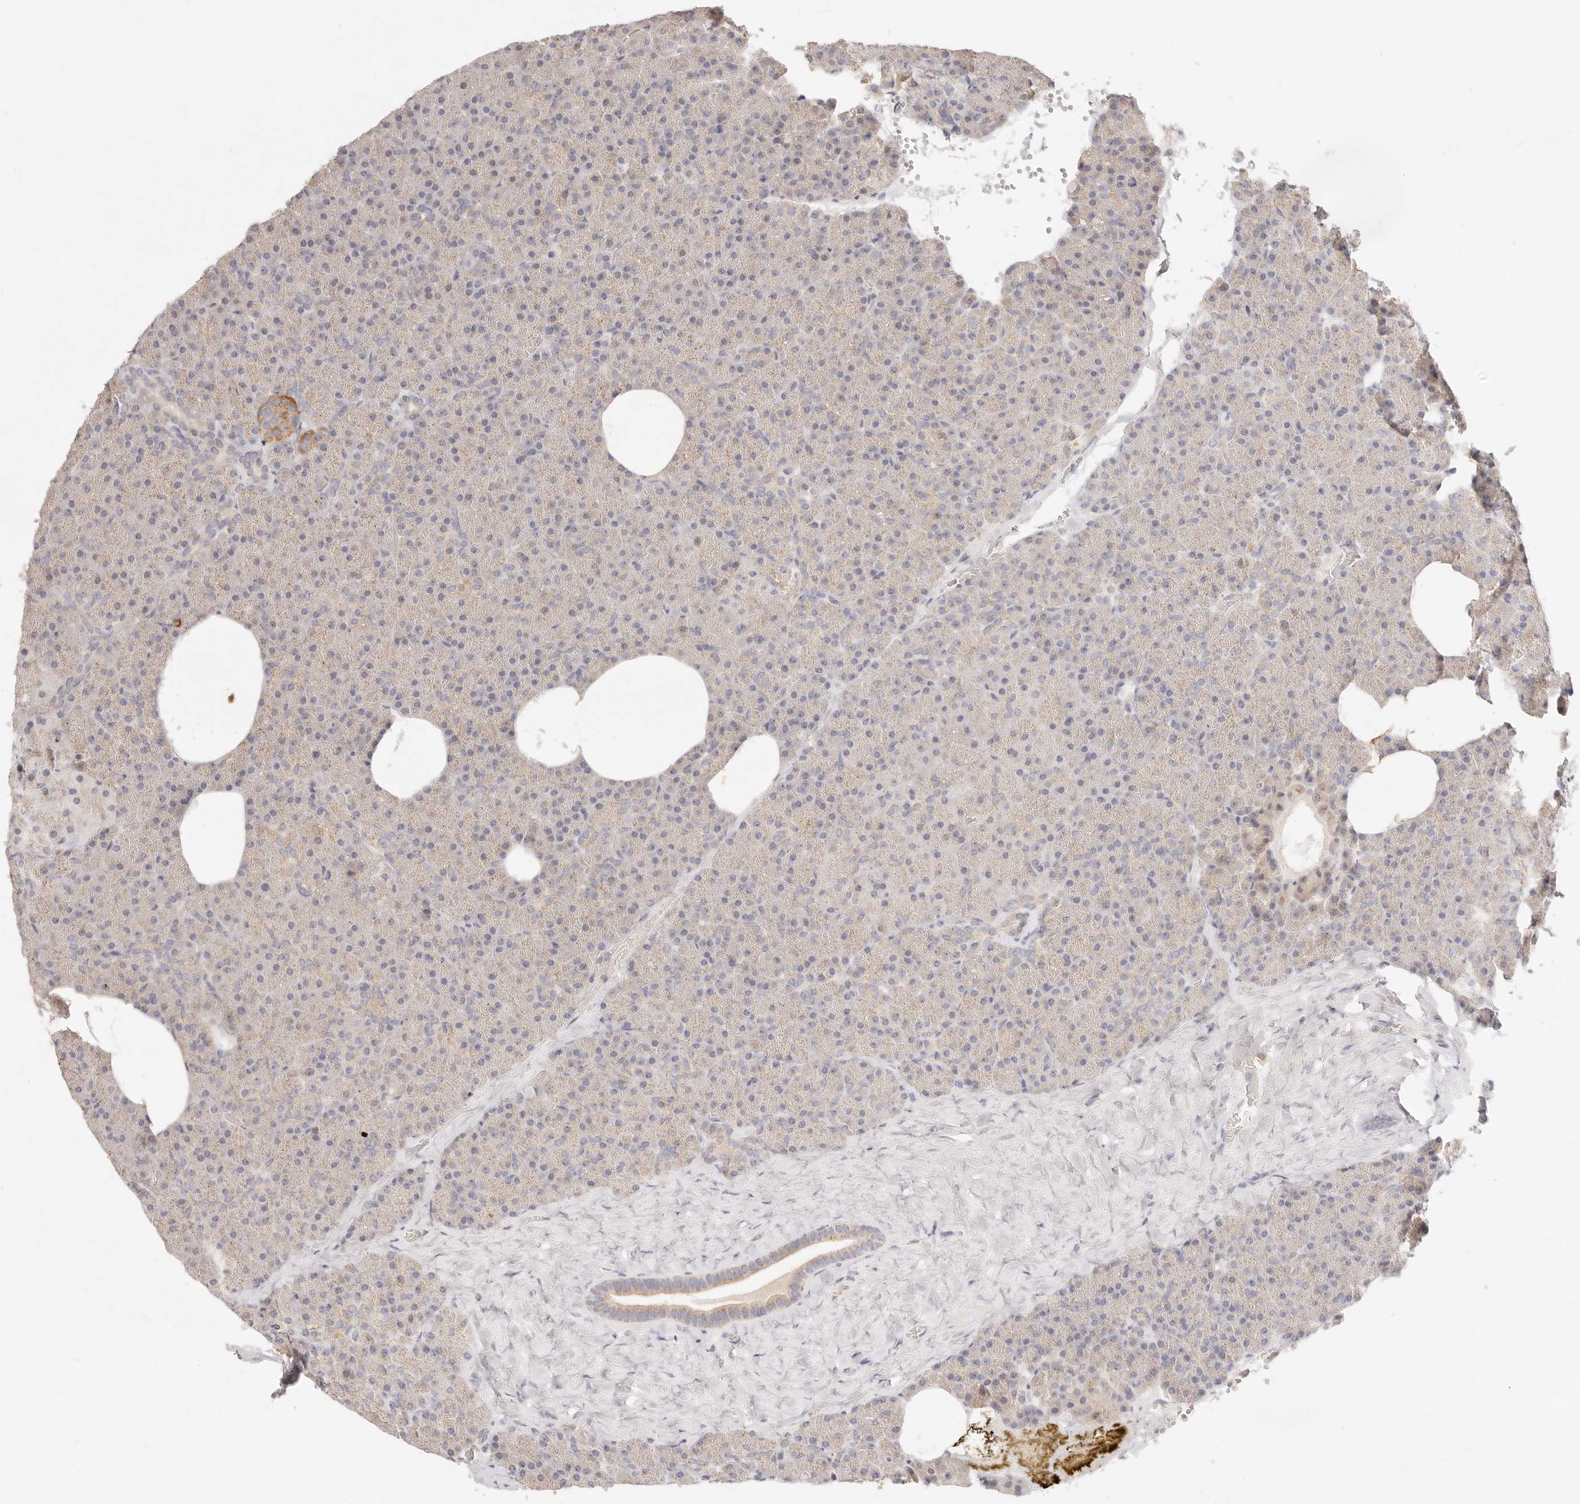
{"staining": {"intensity": "moderate", "quantity": "<25%", "location": "cytoplasmic/membranous"}, "tissue": "pancreas", "cell_type": "Exocrine glandular cells", "image_type": "normal", "snomed": [{"axis": "morphology", "description": "Normal tissue, NOS"}, {"axis": "morphology", "description": "Carcinoid, malignant, NOS"}, {"axis": "topography", "description": "Pancreas"}], "caption": "IHC of benign pancreas demonstrates low levels of moderate cytoplasmic/membranous staining in about <25% of exocrine glandular cells.", "gene": "ACOX1", "patient": {"sex": "female", "age": 35}}